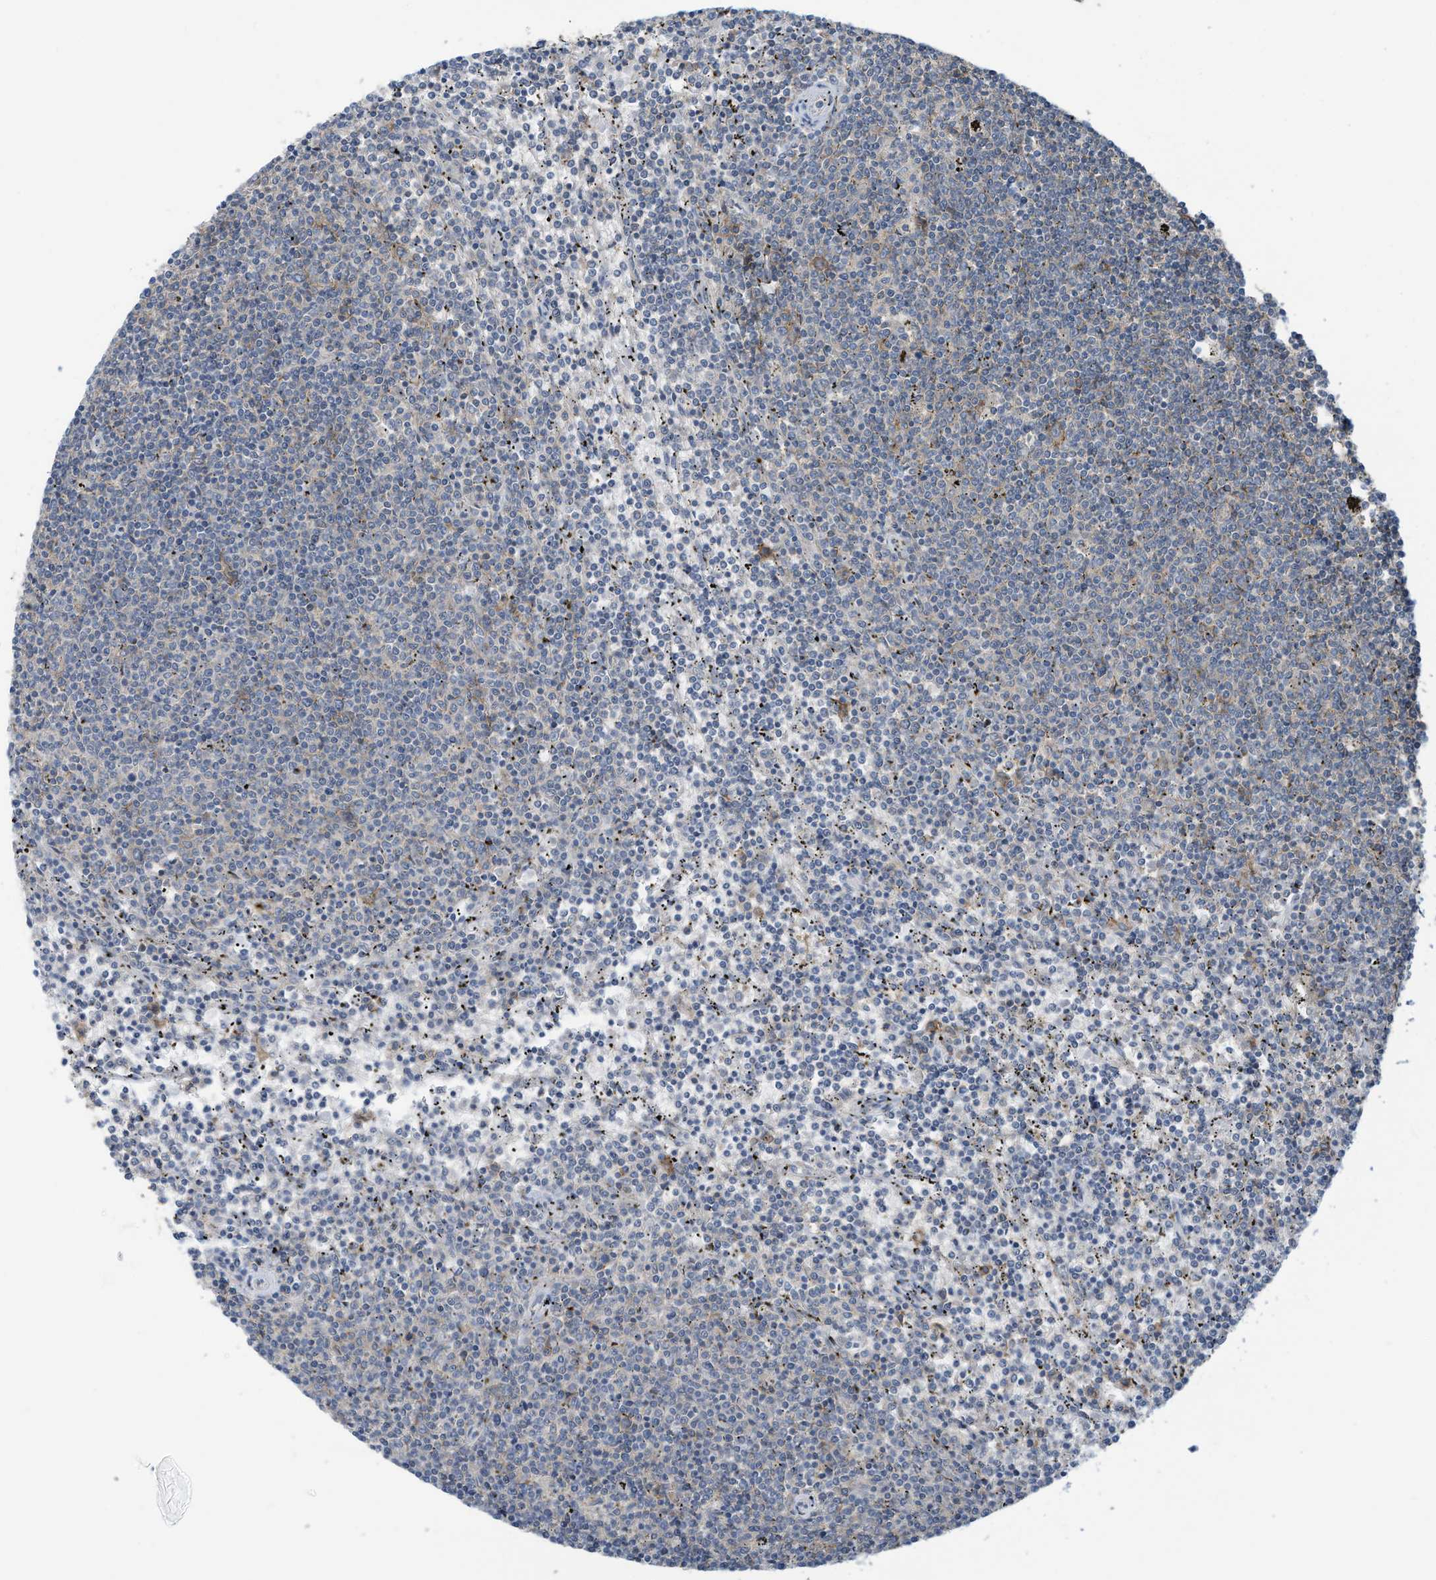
{"staining": {"intensity": "negative", "quantity": "none", "location": "none"}, "tissue": "lymphoma", "cell_type": "Tumor cells", "image_type": "cancer", "snomed": [{"axis": "morphology", "description": "Malignant lymphoma, non-Hodgkin's type, Low grade"}, {"axis": "topography", "description": "Spleen"}], "caption": "Tumor cells show no significant positivity in lymphoma.", "gene": "SLC1A5", "patient": {"sex": "female", "age": 50}}